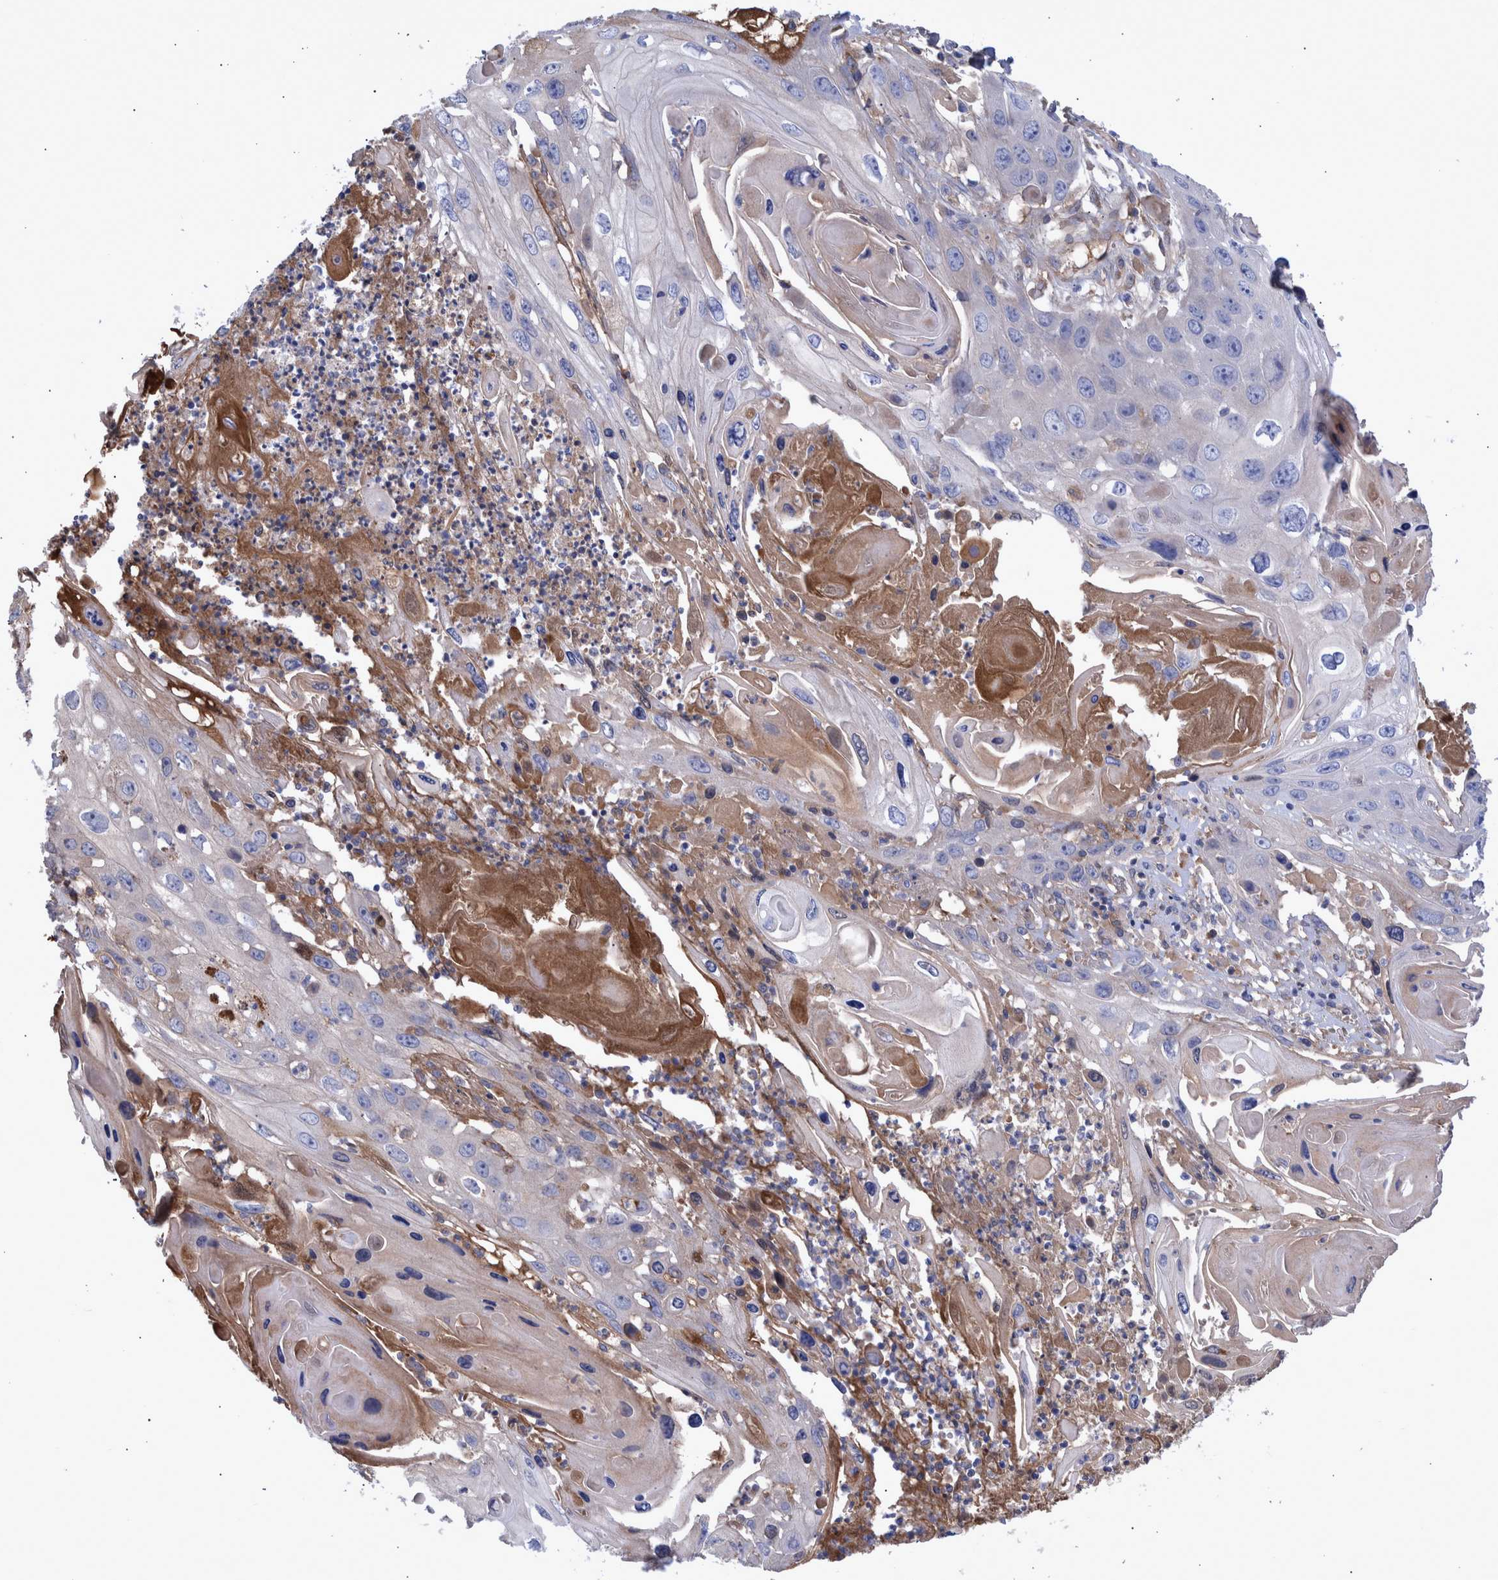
{"staining": {"intensity": "moderate", "quantity": "<25%", "location": "cytoplasmic/membranous"}, "tissue": "skin cancer", "cell_type": "Tumor cells", "image_type": "cancer", "snomed": [{"axis": "morphology", "description": "Squamous cell carcinoma, NOS"}, {"axis": "topography", "description": "Skin"}], "caption": "Immunohistochemistry (DAB) staining of human skin cancer (squamous cell carcinoma) displays moderate cytoplasmic/membranous protein positivity in about <25% of tumor cells.", "gene": "DLL4", "patient": {"sex": "male", "age": 55}}